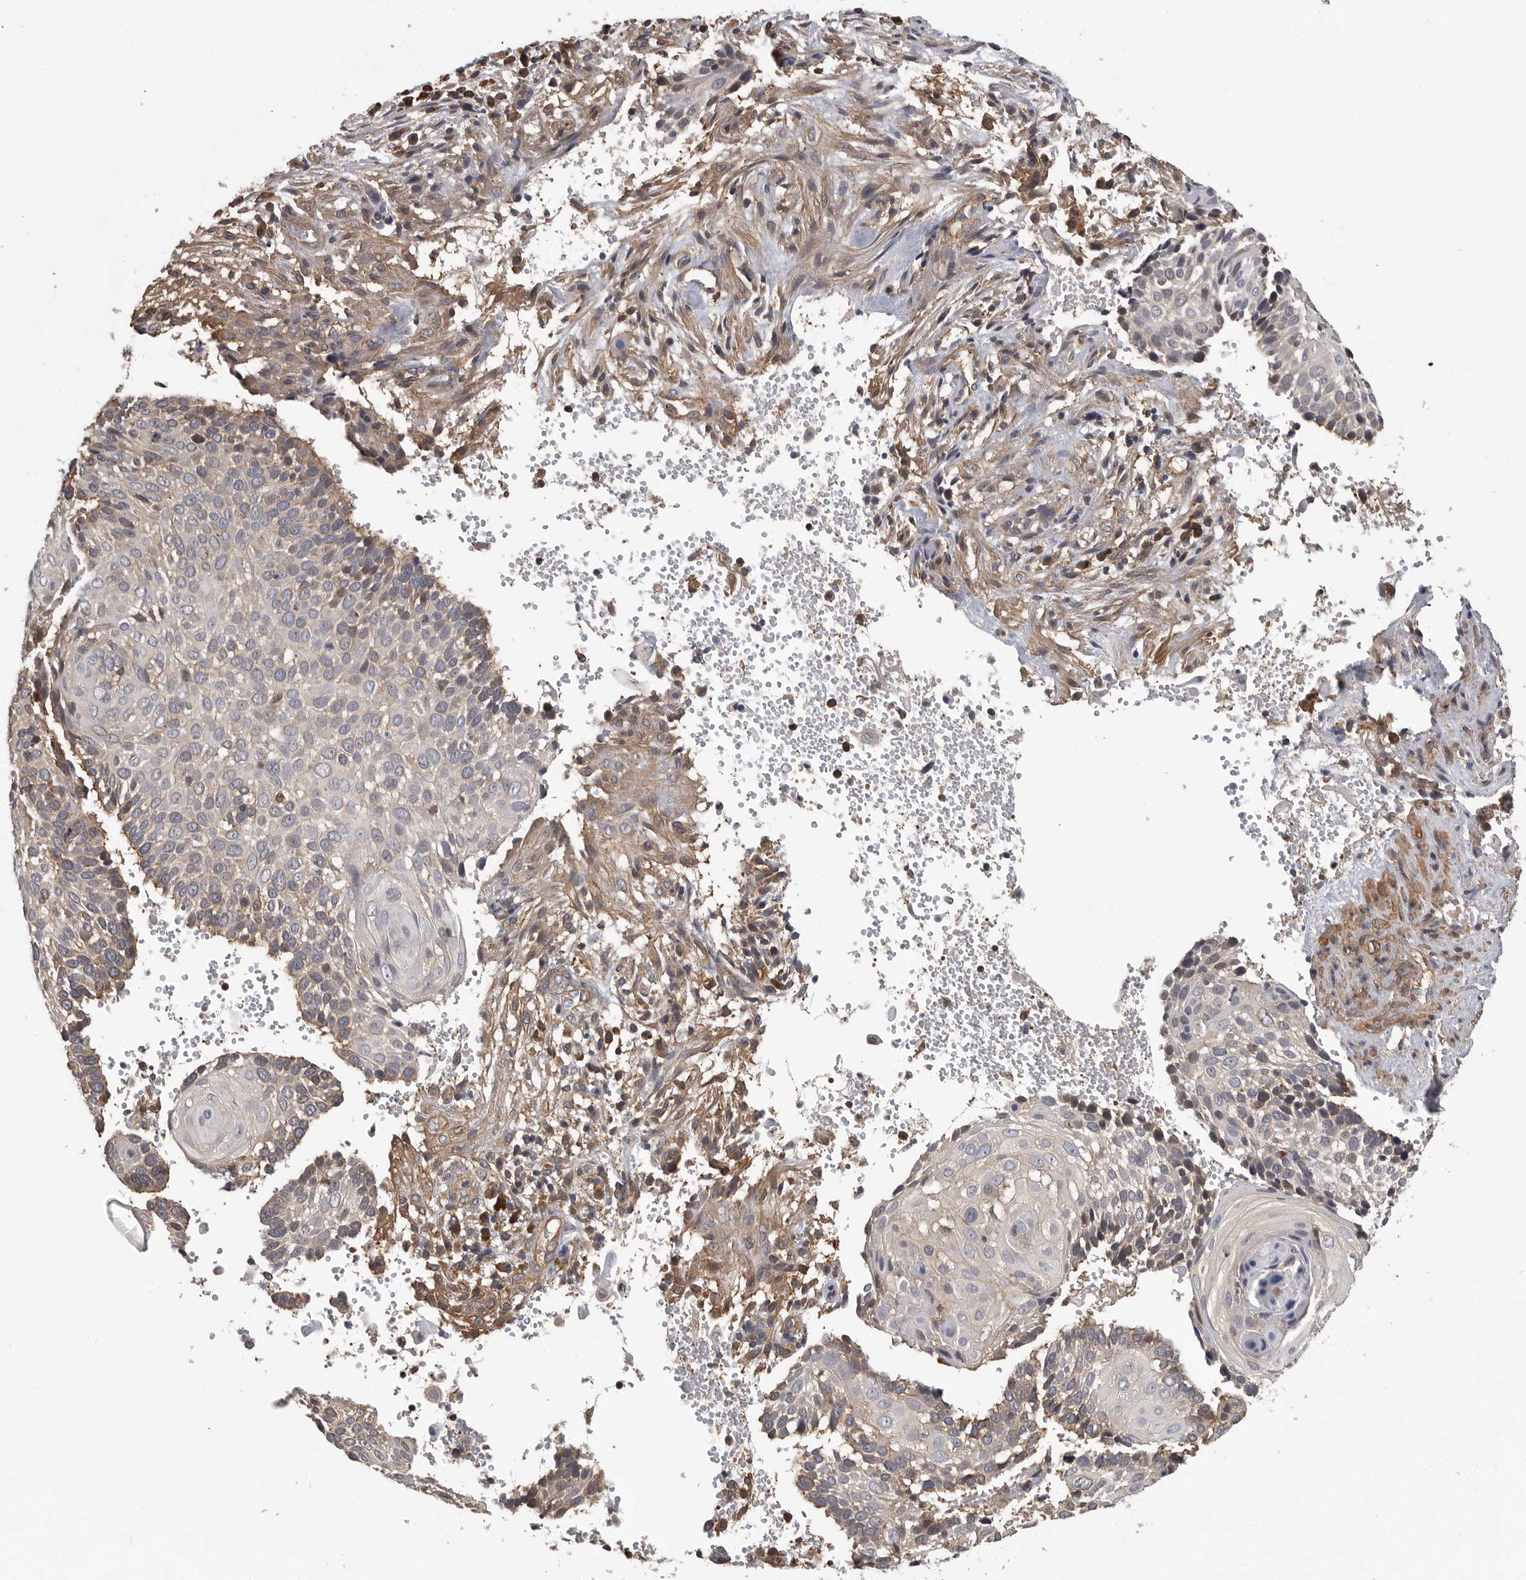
{"staining": {"intensity": "weak", "quantity": "25%-75%", "location": "cytoplasmic/membranous"}, "tissue": "cervical cancer", "cell_type": "Tumor cells", "image_type": "cancer", "snomed": [{"axis": "morphology", "description": "Squamous cell carcinoma, NOS"}, {"axis": "topography", "description": "Cervix"}], "caption": "Cervical cancer (squamous cell carcinoma) stained for a protein (brown) shows weak cytoplasmic/membranous positive expression in about 25%-75% of tumor cells.", "gene": "OXR1", "patient": {"sex": "female", "age": 74}}